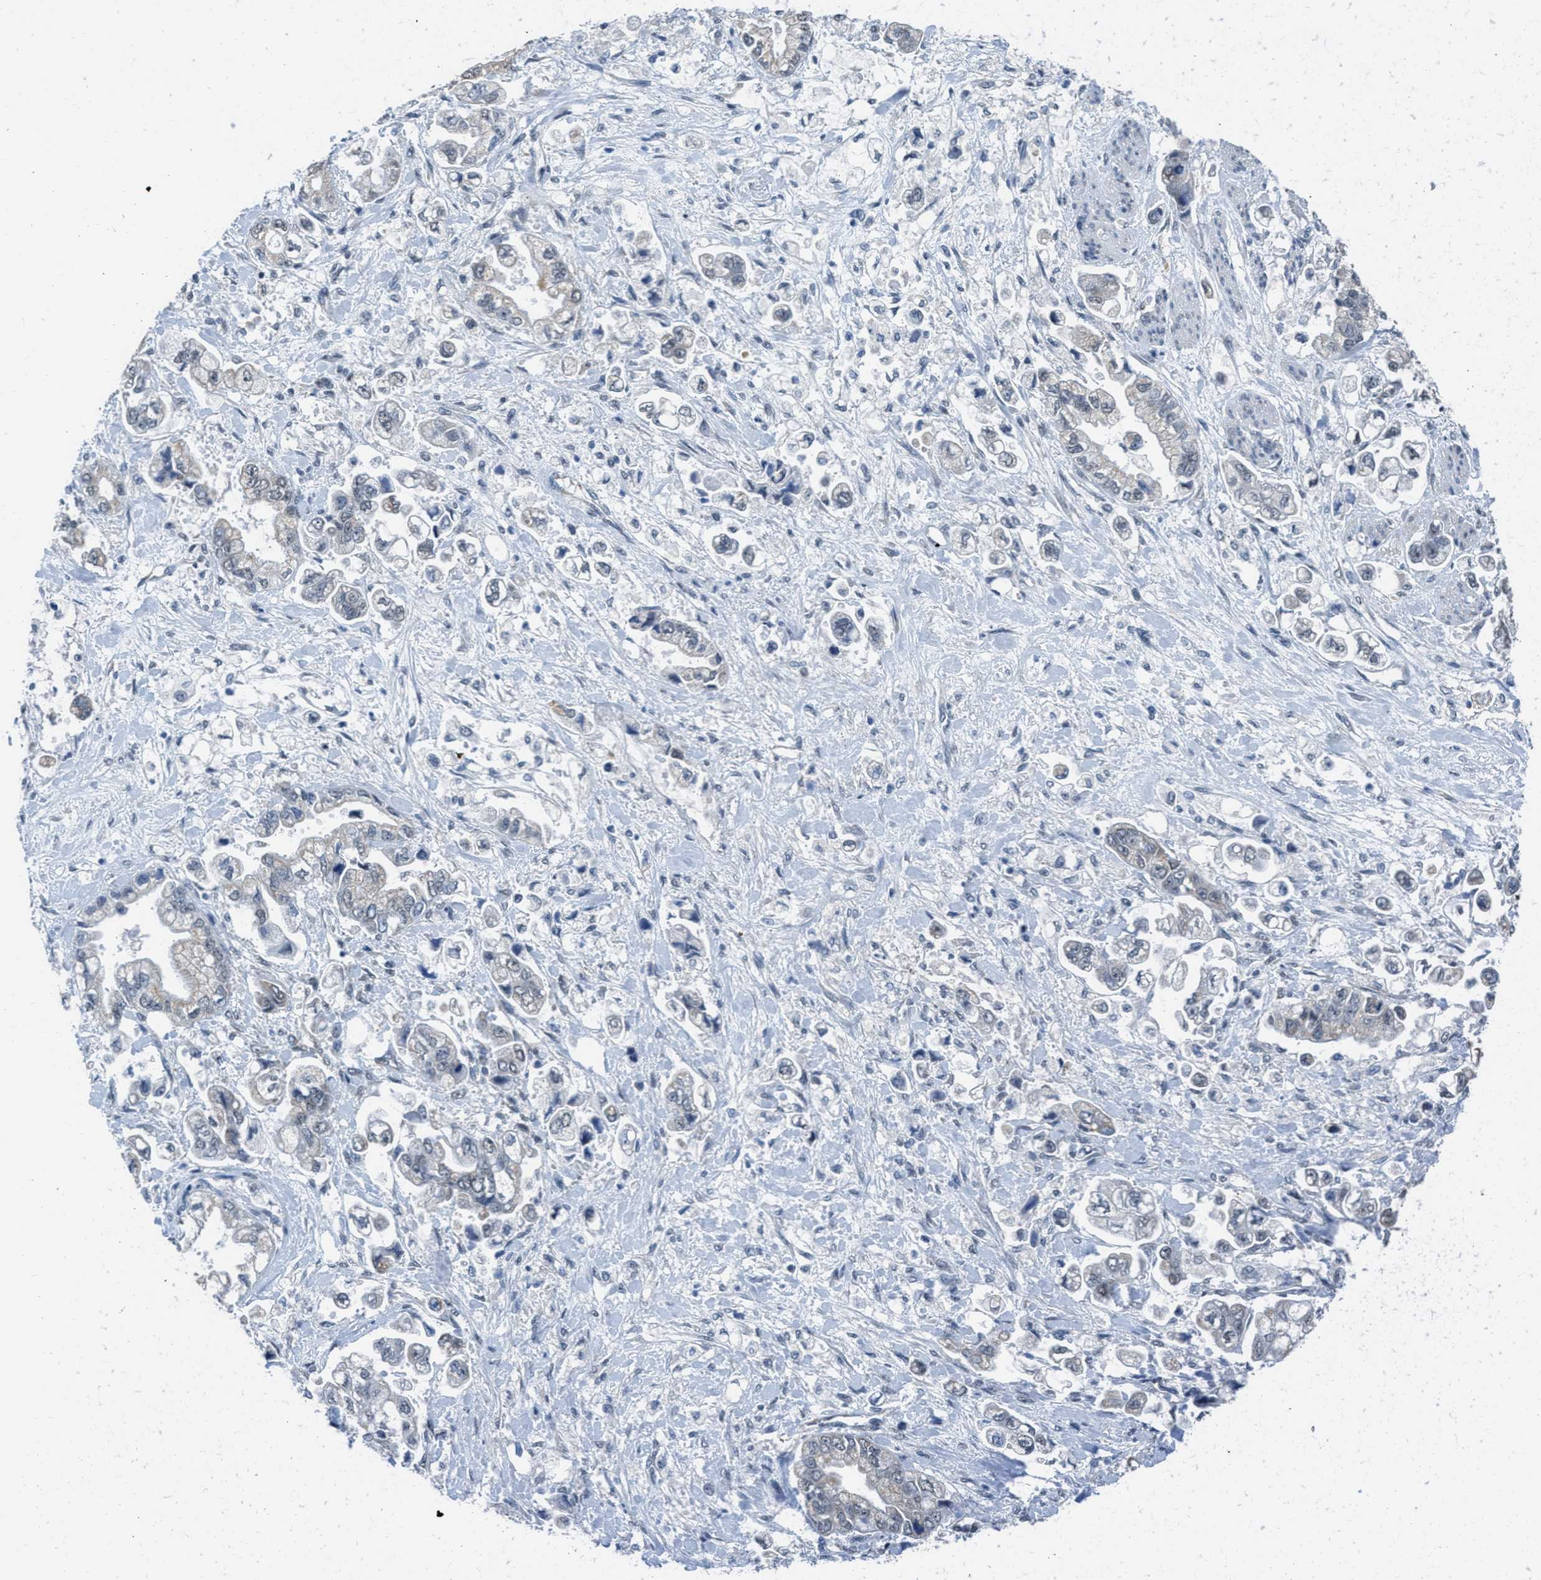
{"staining": {"intensity": "negative", "quantity": "none", "location": "none"}, "tissue": "stomach cancer", "cell_type": "Tumor cells", "image_type": "cancer", "snomed": [{"axis": "morphology", "description": "Normal tissue, NOS"}, {"axis": "morphology", "description": "Adenocarcinoma, NOS"}, {"axis": "topography", "description": "Stomach"}], "caption": "A high-resolution image shows IHC staining of stomach cancer (adenocarcinoma), which exhibits no significant positivity in tumor cells. (DAB (3,3'-diaminobenzidine) immunohistochemistry, high magnification).", "gene": "TOMM70", "patient": {"sex": "male", "age": 62}}